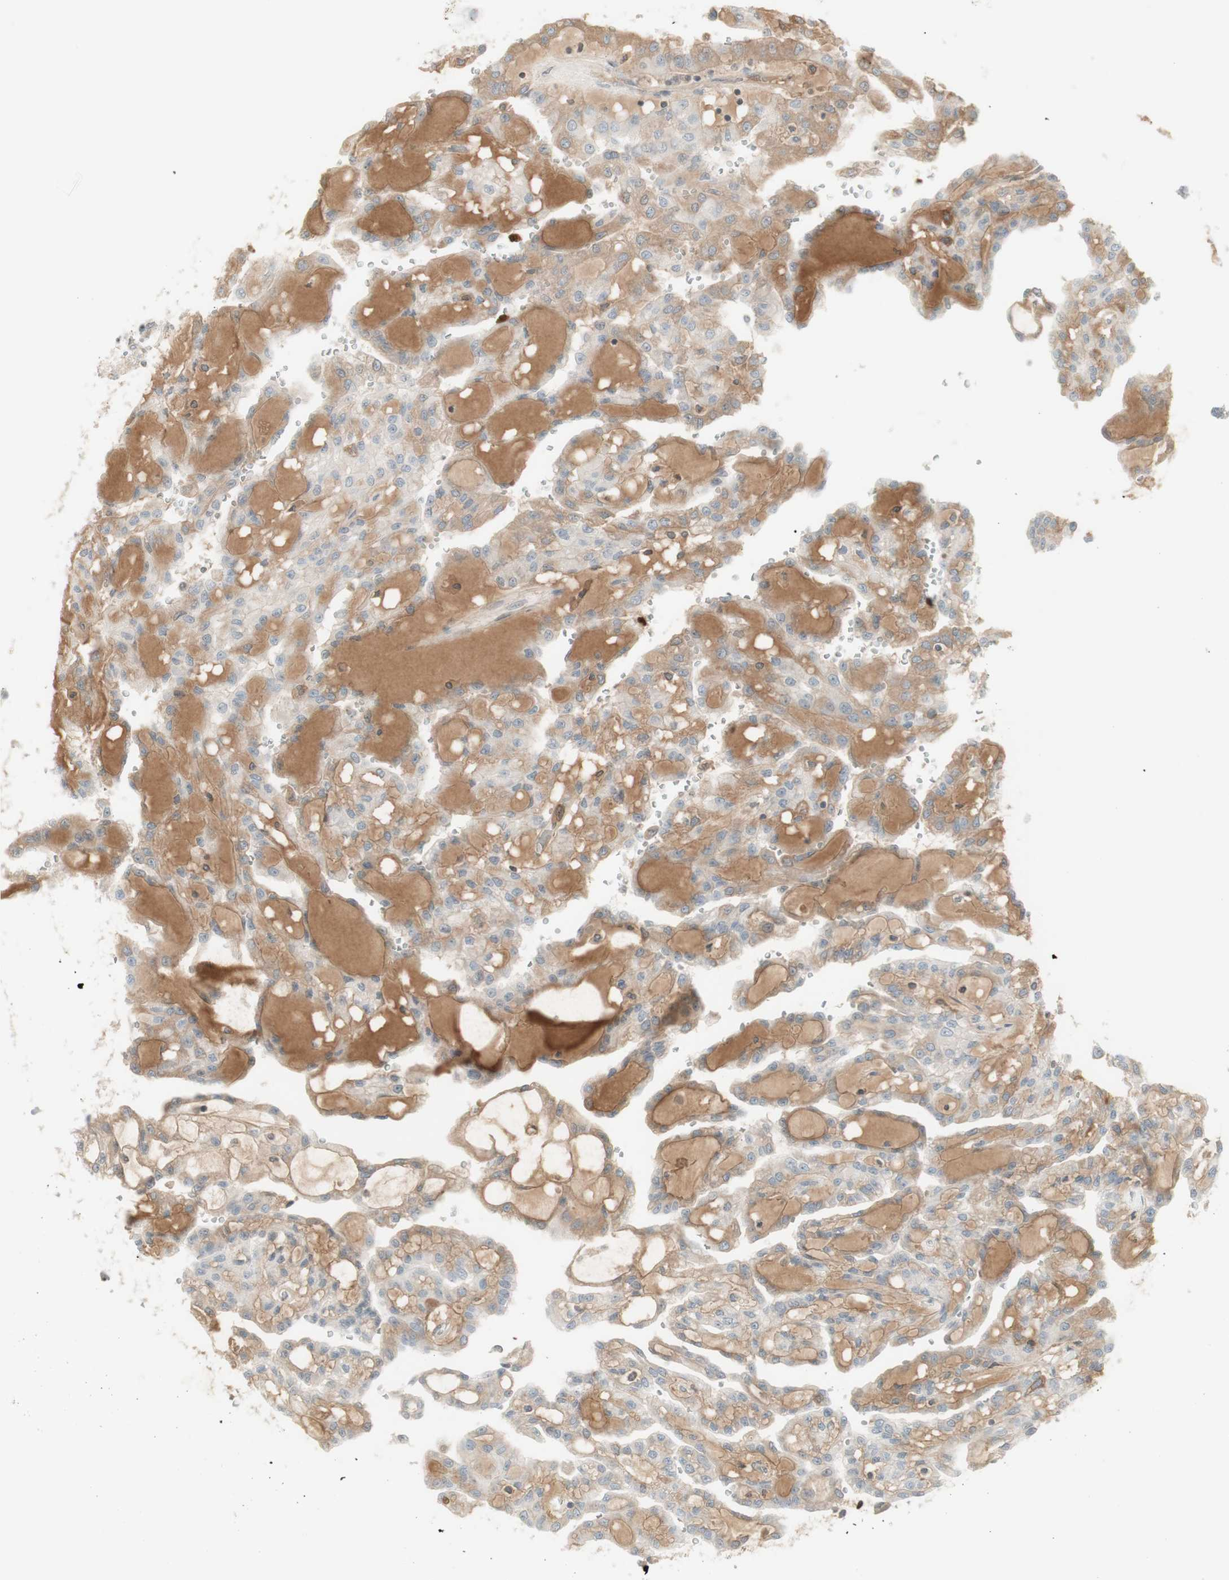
{"staining": {"intensity": "weak", "quantity": "<25%", "location": "cytoplasmic/membranous"}, "tissue": "renal cancer", "cell_type": "Tumor cells", "image_type": "cancer", "snomed": [{"axis": "morphology", "description": "Adenocarcinoma, NOS"}, {"axis": "topography", "description": "Kidney"}], "caption": "IHC image of human renal cancer (adenocarcinoma) stained for a protein (brown), which demonstrates no expression in tumor cells.", "gene": "NID1", "patient": {"sex": "male", "age": 63}}